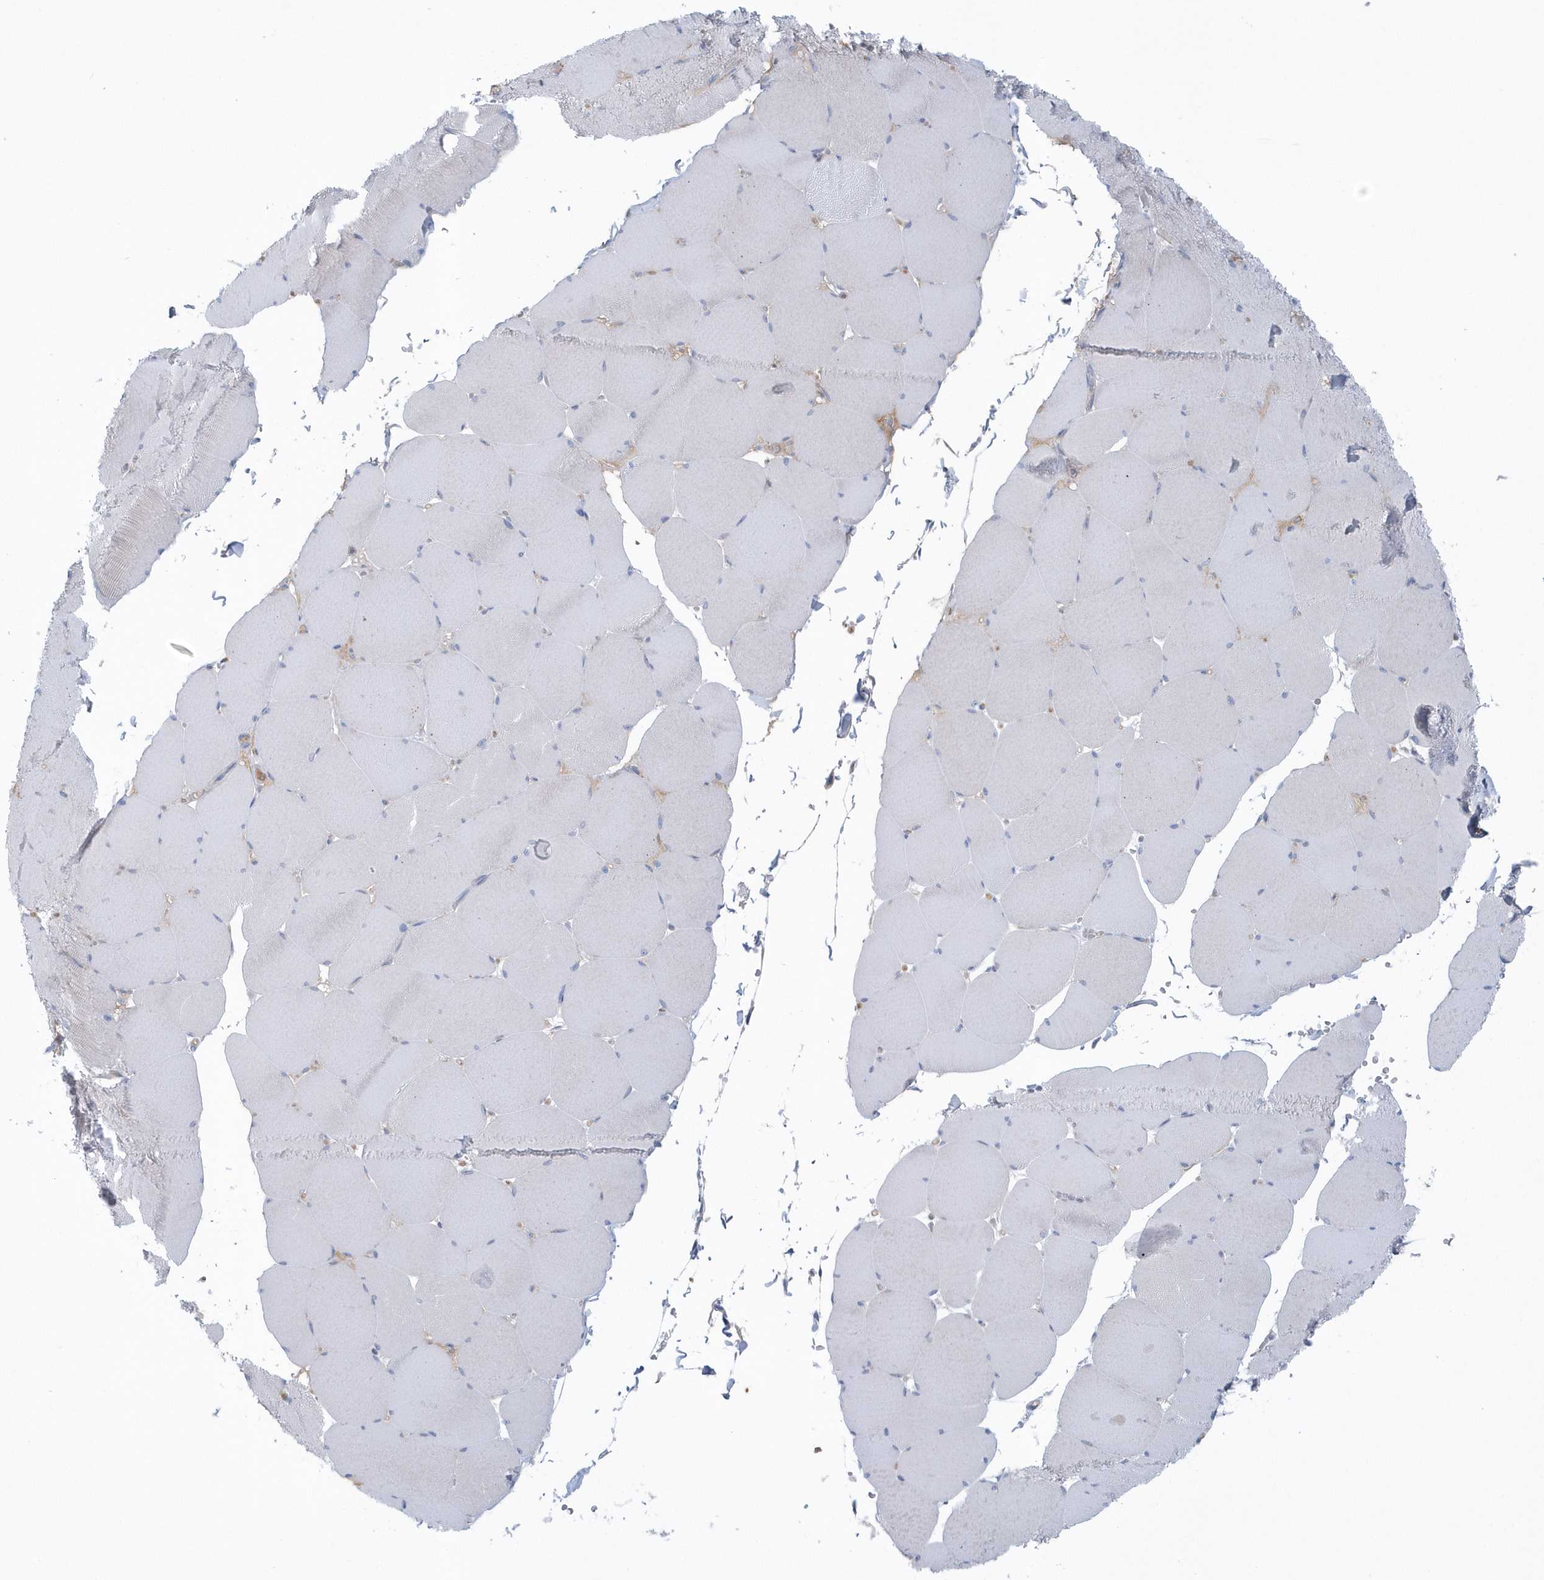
{"staining": {"intensity": "negative", "quantity": "none", "location": "none"}, "tissue": "skeletal muscle", "cell_type": "Myocytes", "image_type": "normal", "snomed": [{"axis": "morphology", "description": "Normal tissue, NOS"}, {"axis": "topography", "description": "Skeletal muscle"}, {"axis": "topography", "description": "Head-Neck"}], "caption": "Immunohistochemistry histopathology image of unremarkable human skeletal muscle stained for a protein (brown), which demonstrates no staining in myocytes. Nuclei are stained in blue.", "gene": "SPATA18", "patient": {"sex": "male", "age": 66}}